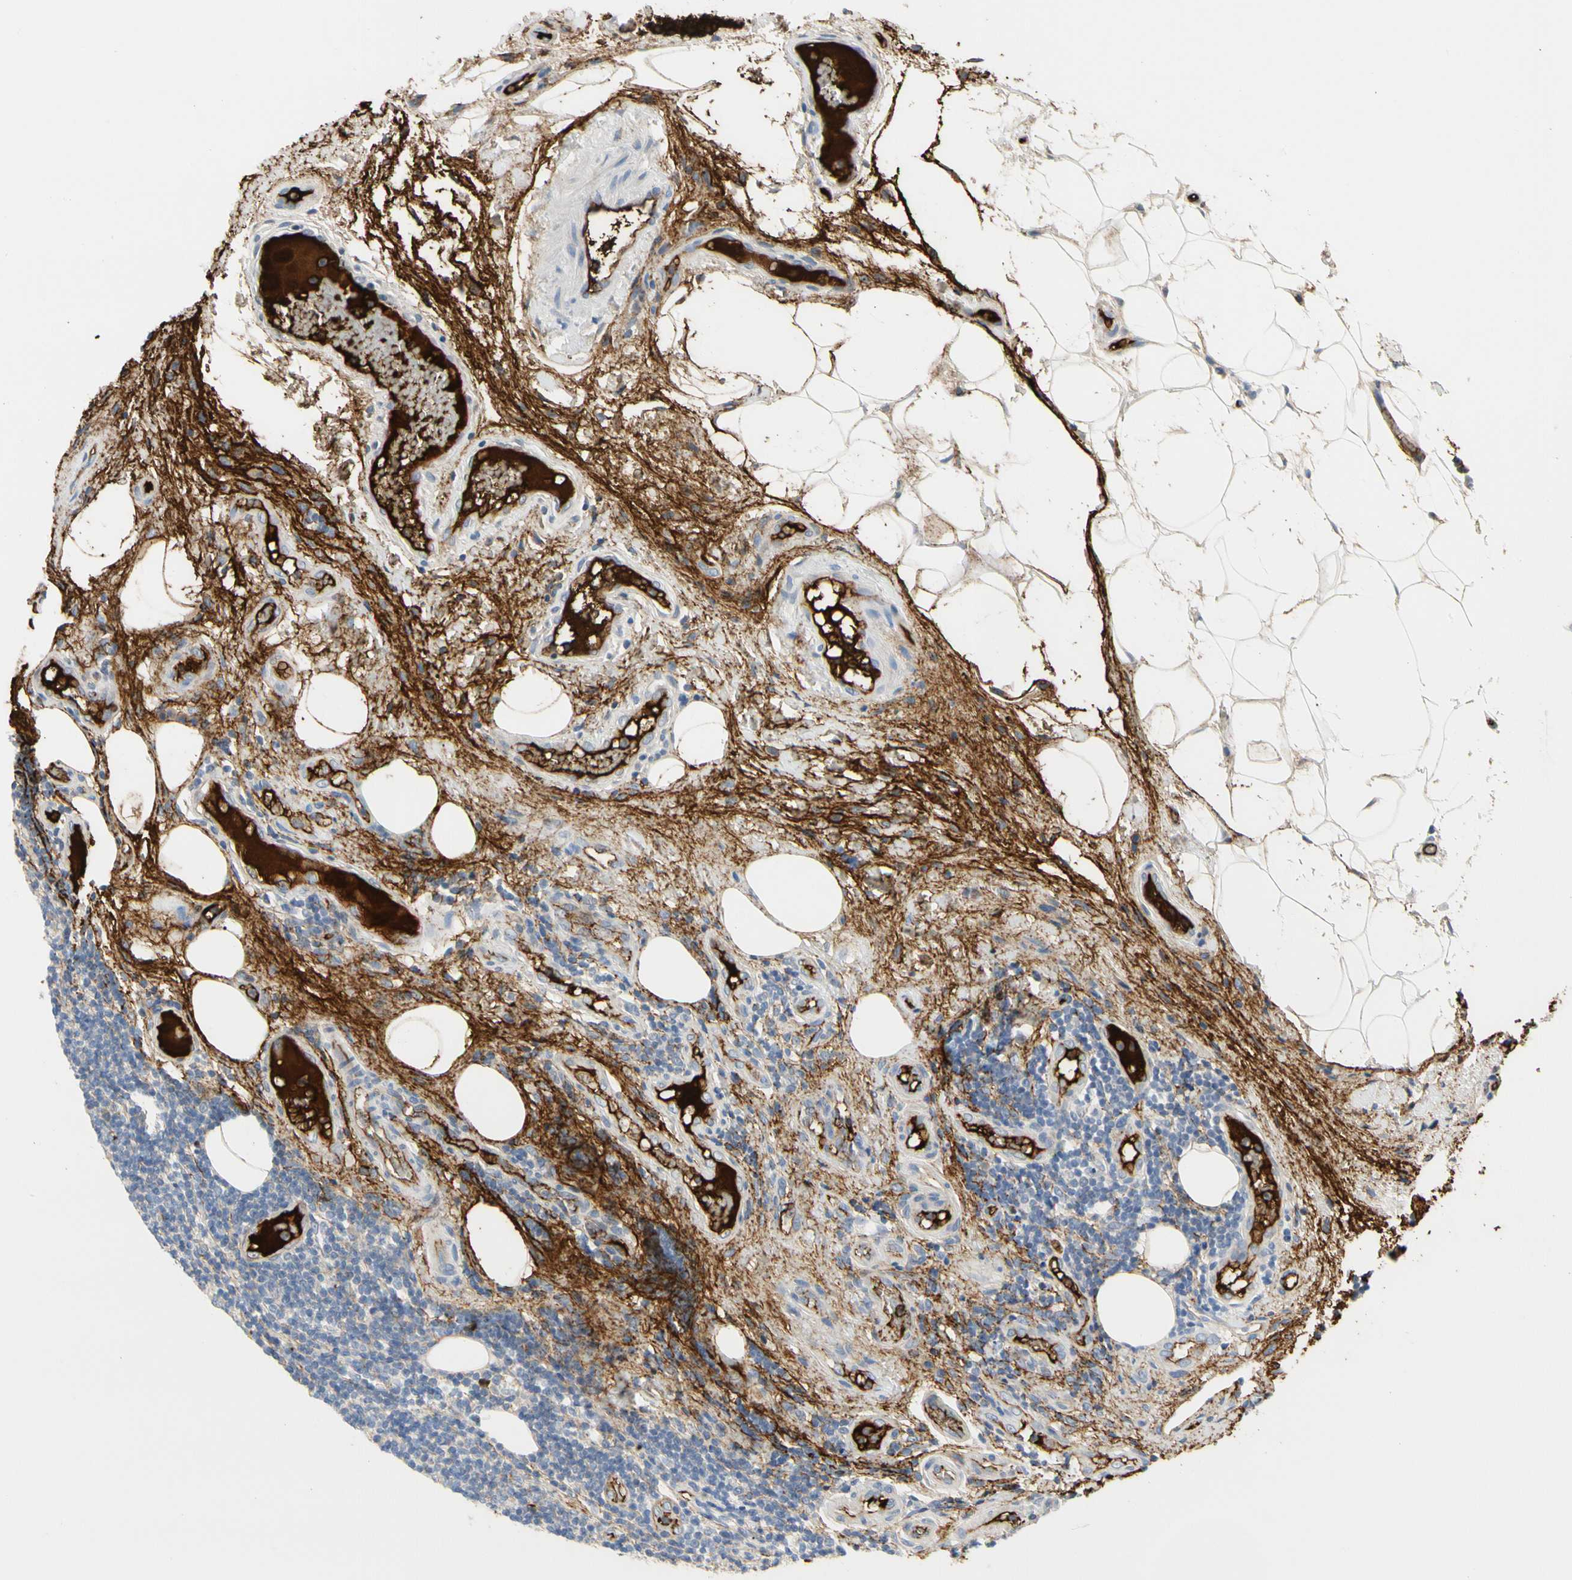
{"staining": {"intensity": "weak", "quantity": "<25%", "location": "cytoplasmic/membranous"}, "tissue": "lymphoma", "cell_type": "Tumor cells", "image_type": "cancer", "snomed": [{"axis": "morphology", "description": "Malignant lymphoma, non-Hodgkin's type, Low grade"}, {"axis": "topography", "description": "Lymph node"}], "caption": "Tumor cells show no significant positivity in malignant lymphoma, non-Hodgkin's type (low-grade).", "gene": "FGB", "patient": {"sex": "male", "age": 83}}